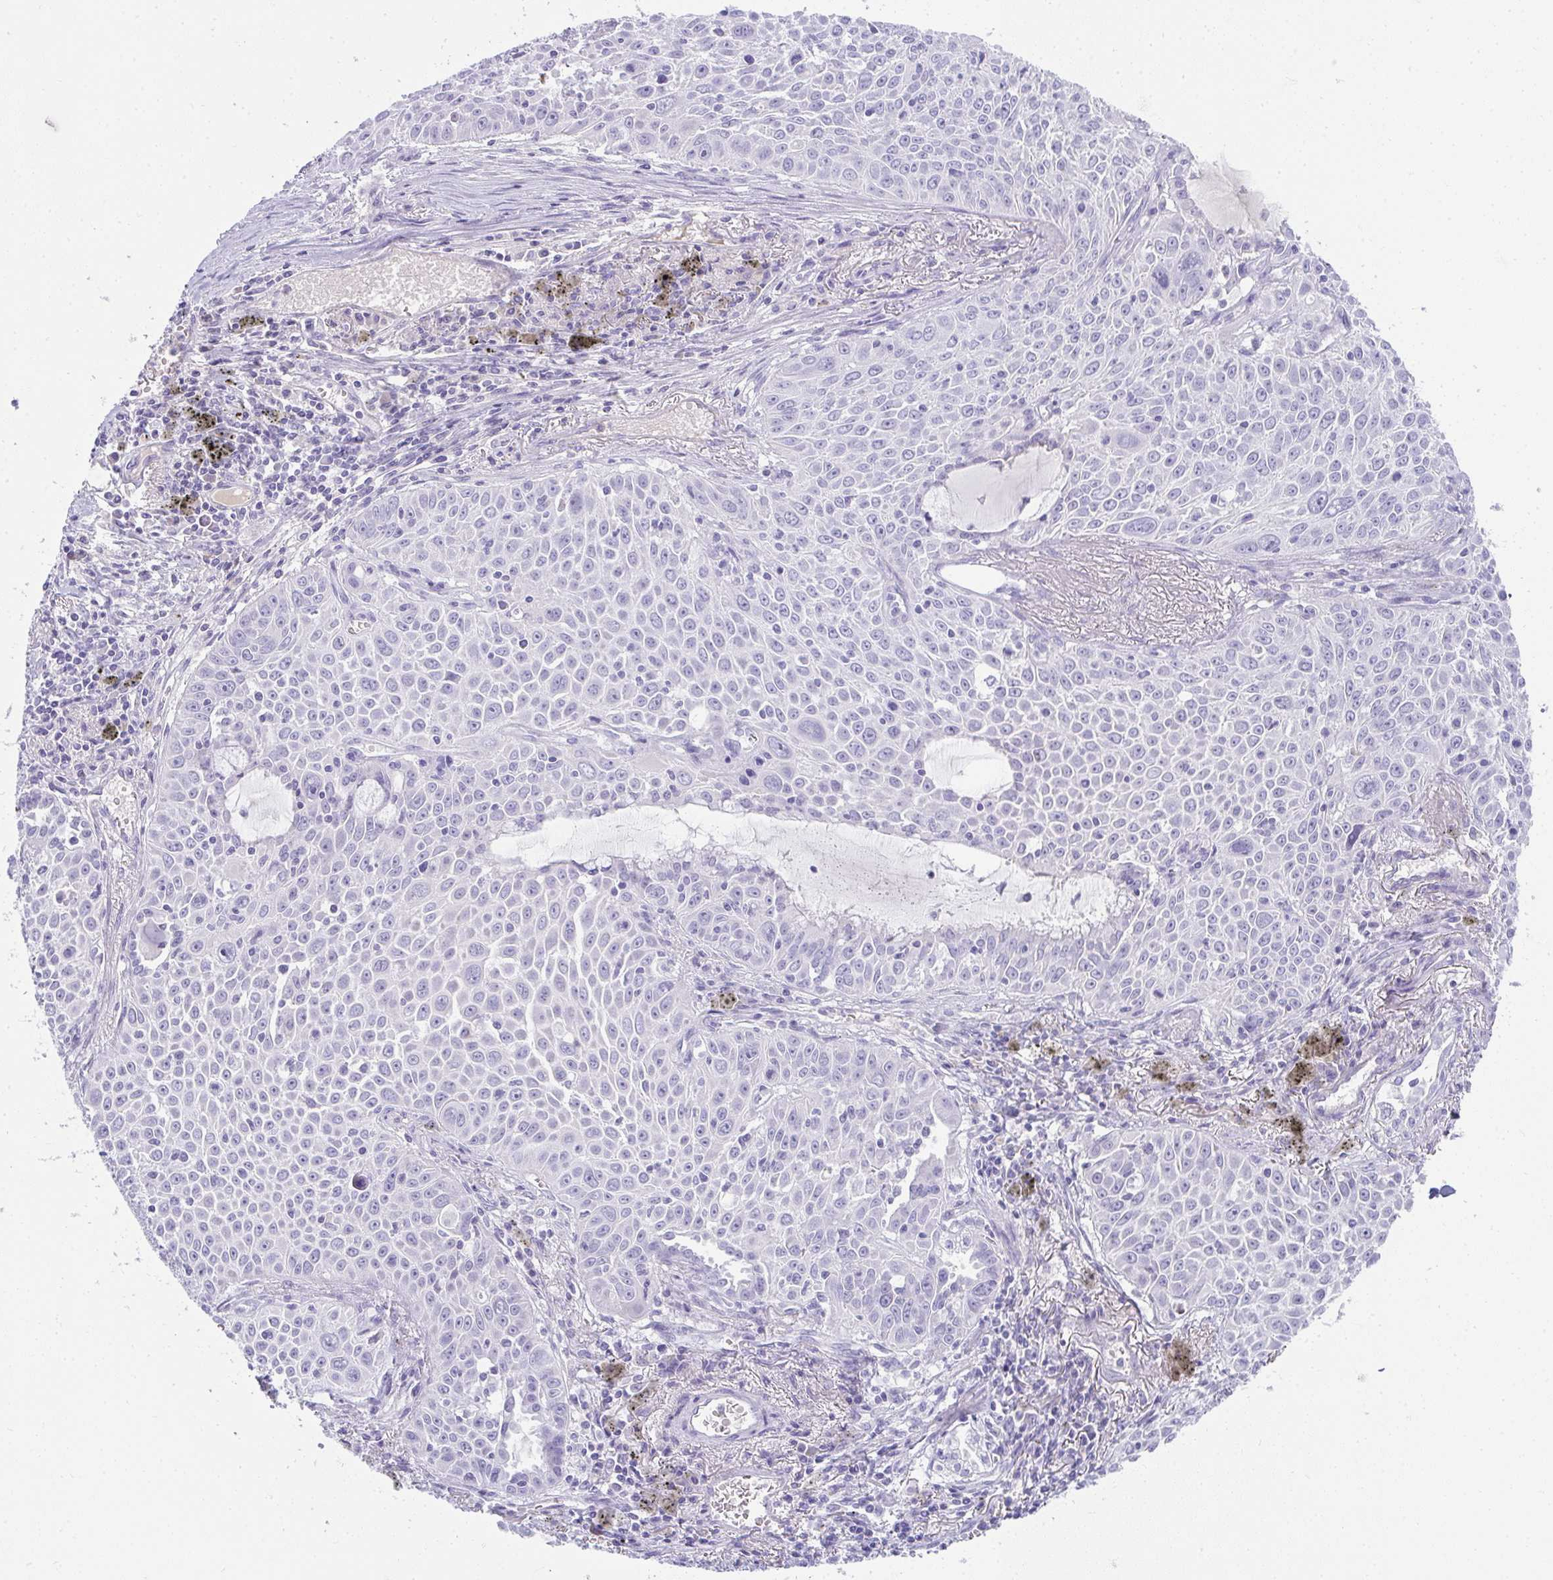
{"staining": {"intensity": "negative", "quantity": "none", "location": "none"}, "tissue": "lung cancer", "cell_type": "Tumor cells", "image_type": "cancer", "snomed": [{"axis": "morphology", "description": "Squamous cell carcinoma, NOS"}, {"axis": "morphology", "description": "Squamous cell carcinoma, metastatic, NOS"}, {"axis": "topography", "description": "Lymph node"}, {"axis": "topography", "description": "Lung"}], "caption": "Lung cancer (metastatic squamous cell carcinoma) was stained to show a protein in brown. There is no significant staining in tumor cells. Nuclei are stained in blue.", "gene": "ZSWIM3", "patient": {"sex": "female", "age": 62}}